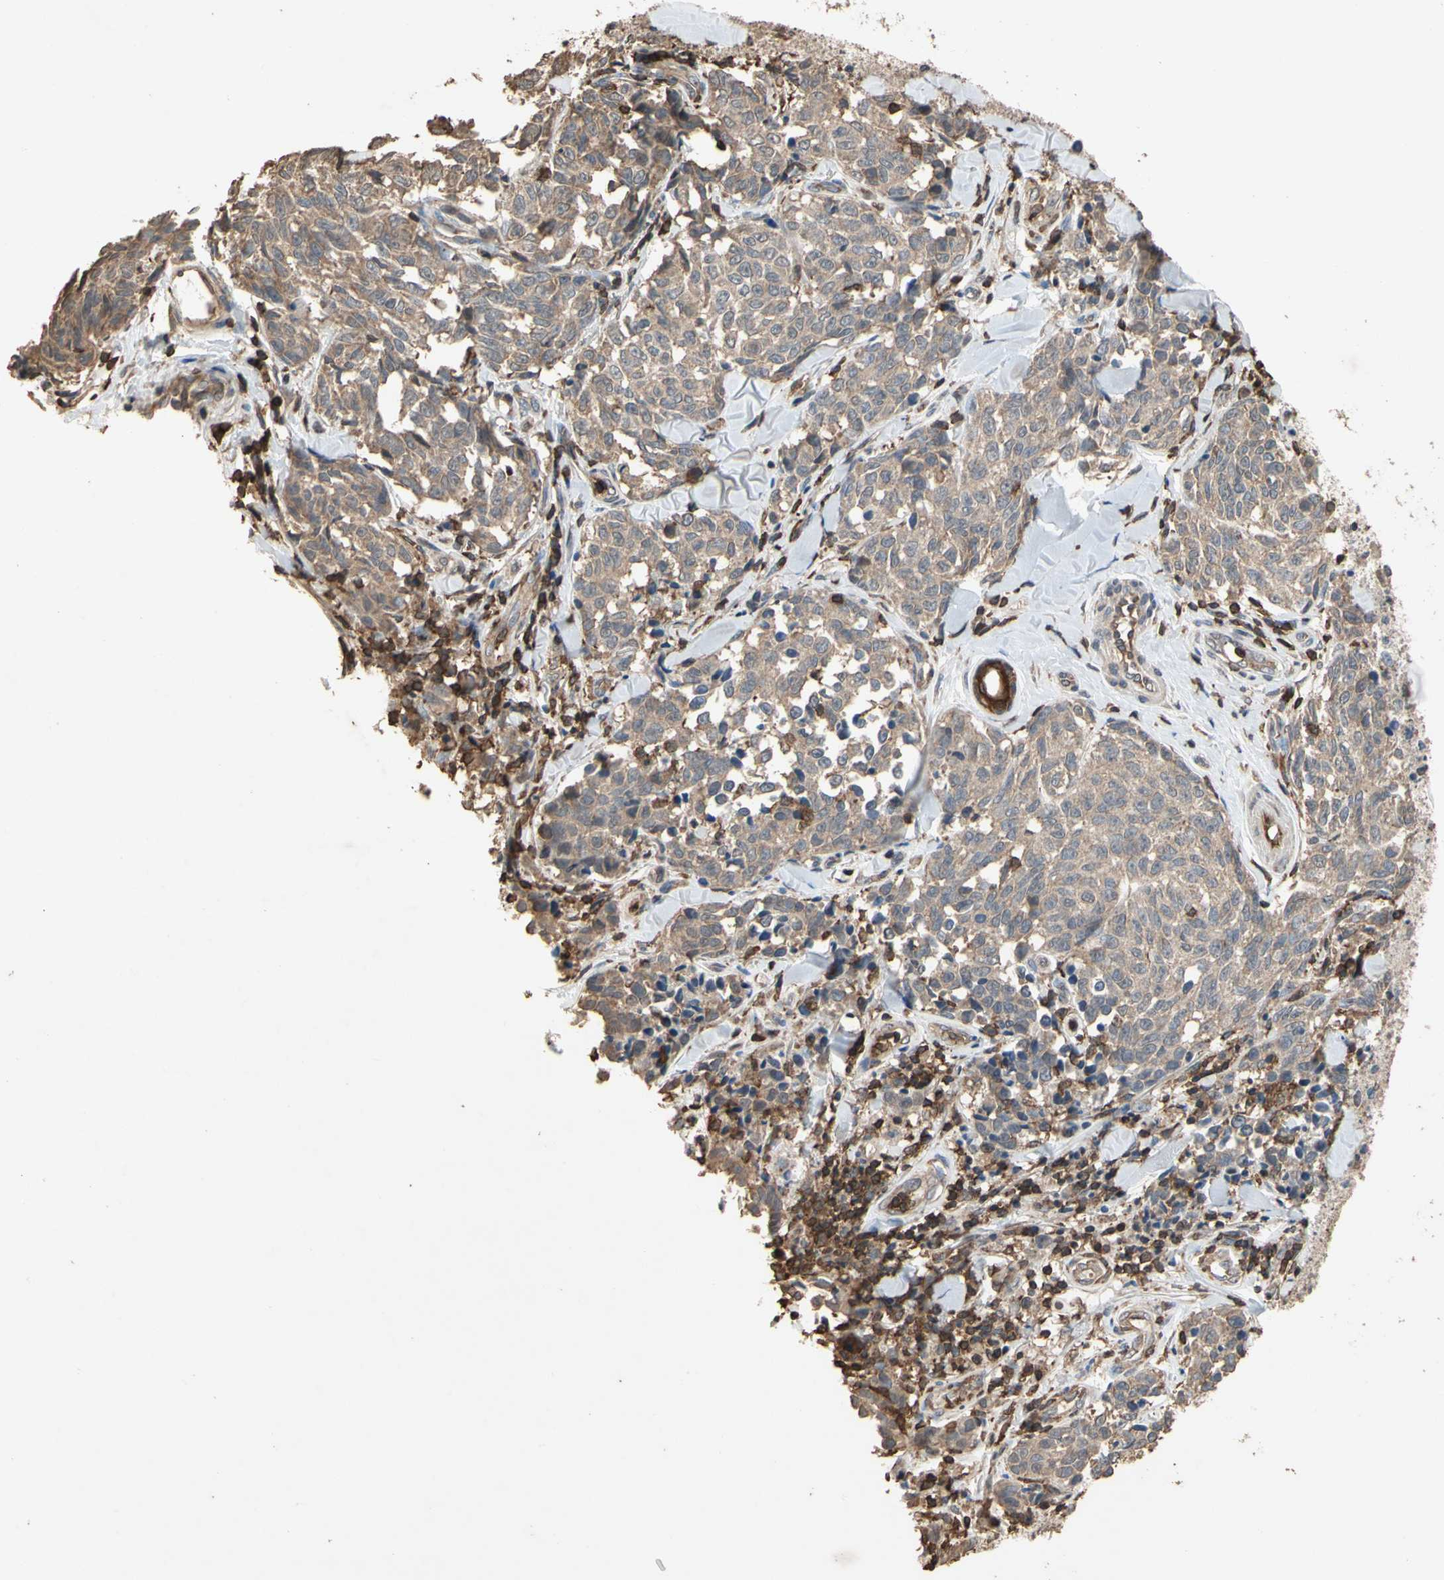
{"staining": {"intensity": "weak", "quantity": ">75%", "location": "cytoplasmic/membranous"}, "tissue": "melanoma", "cell_type": "Tumor cells", "image_type": "cancer", "snomed": [{"axis": "morphology", "description": "Malignant melanoma, NOS"}, {"axis": "topography", "description": "Skin"}], "caption": "About >75% of tumor cells in melanoma display weak cytoplasmic/membranous protein staining as visualized by brown immunohistochemical staining.", "gene": "MAP3K10", "patient": {"sex": "female", "age": 64}}